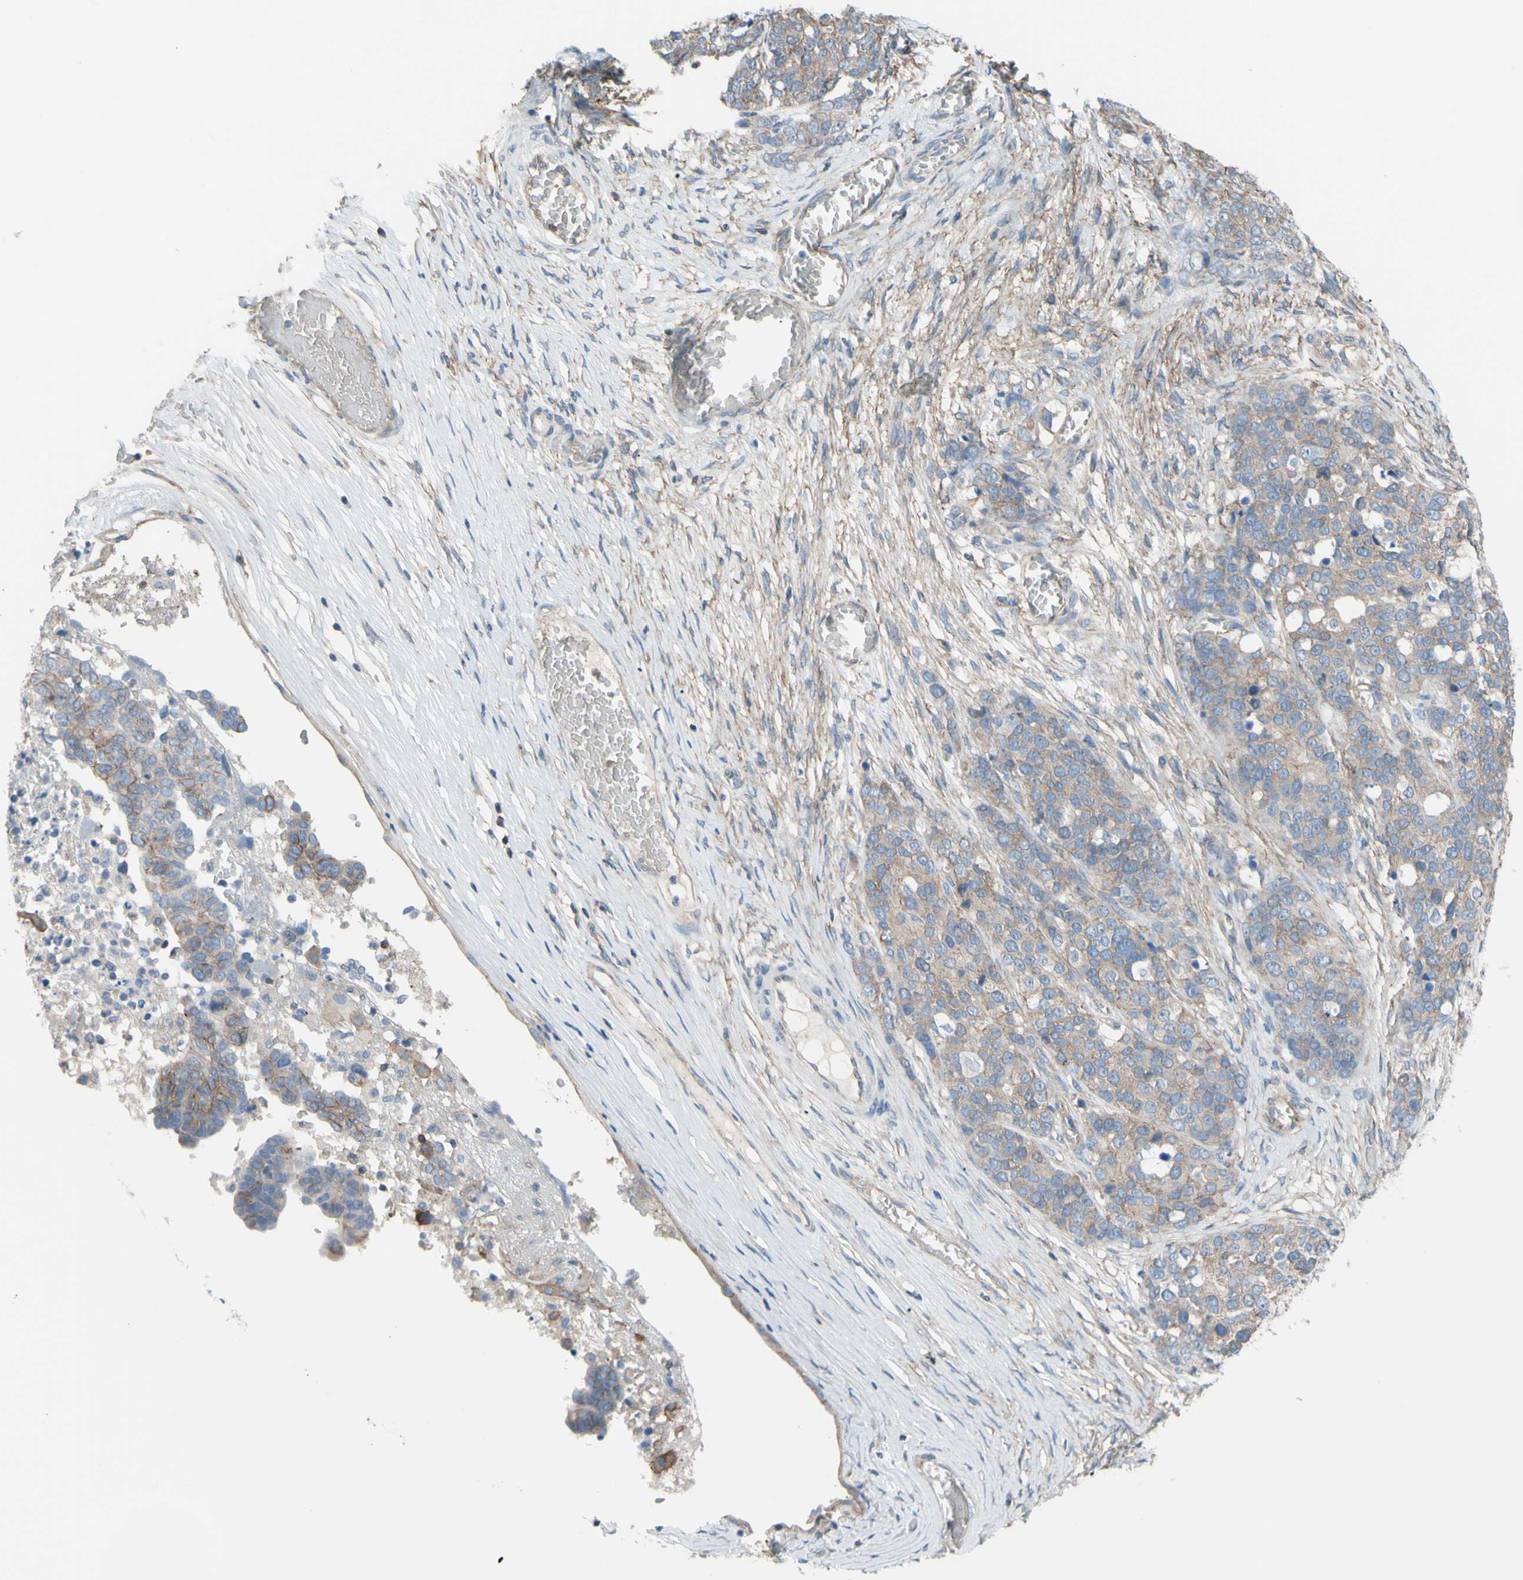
{"staining": {"intensity": "weak", "quantity": ">75%", "location": "cytoplasmic/membranous"}, "tissue": "ovarian cancer", "cell_type": "Tumor cells", "image_type": "cancer", "snomed": [{"axis": "morphology", "description": "Cystadenocarcinoma, serous, NOS"}, {"axis": "topography", "description": "Ovary"}], "caption": "Weak cytoplasmic/membranous positivity for a protein is present in about >75% of tumor cells of serous cystadenocarcinoma (ovarian) using IHC.", "gene": "ADD1", "patient": {"sex": "female", "age": 44}}